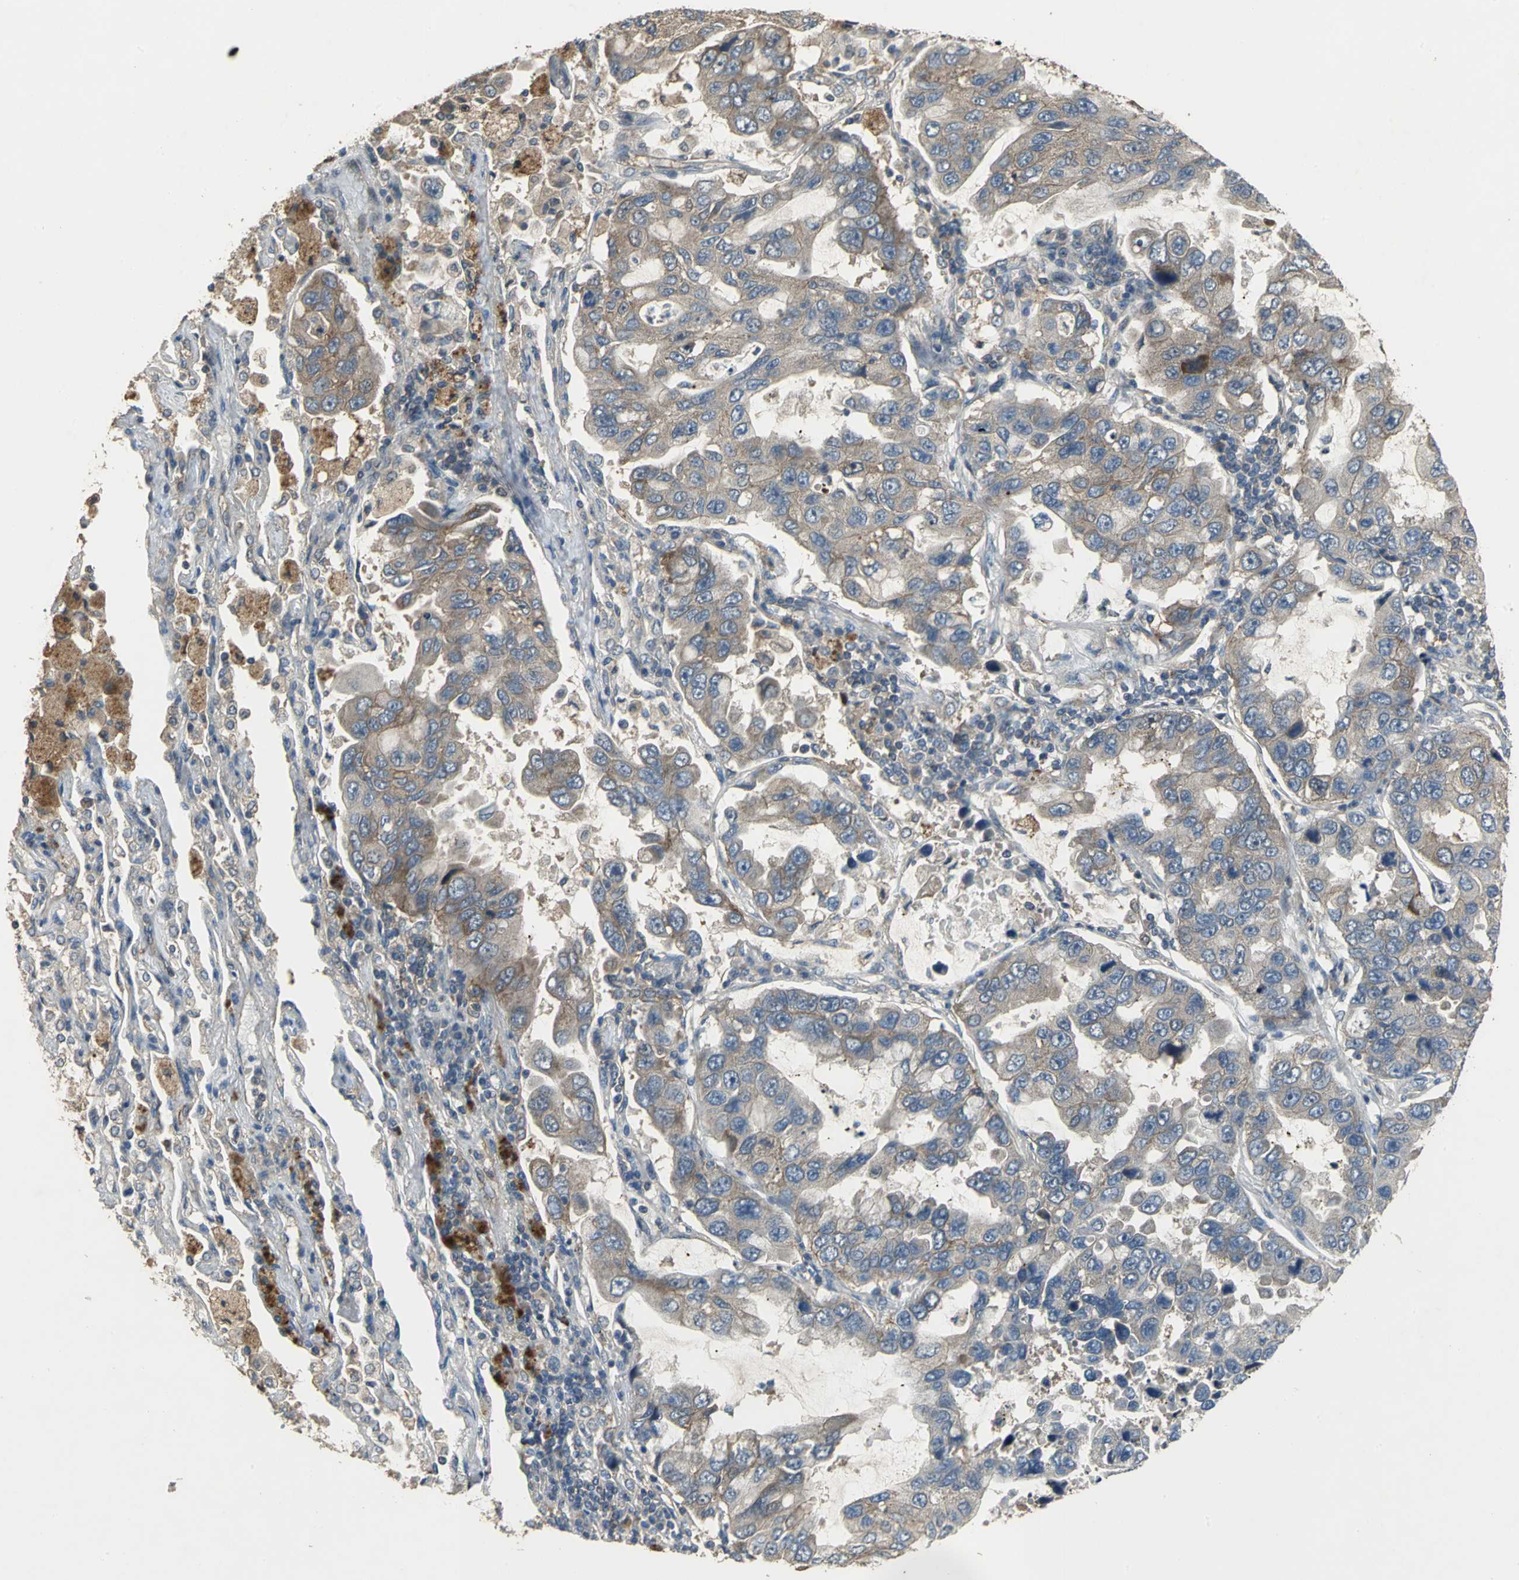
{"staining": {"intensity": "weak", "quantity": ">75%", "location": "cytoplasmic/membranous"}, "tissue": "lung cancer", "cell_type": "Tumor cells", "image_type": "cancer", "snomed": [{"axis": "morphology", "description": "Adenocarcinoma, NOS"}, {"axis": "topography", "description": "Lung"}], "caption": "This is a histology image of IHC staining of lung cancer, which shows weak positivity in the cytoplasmic/membranous of tumor cells.", "gene": "MET", "patient": {"sex": "male", "age": 64}}